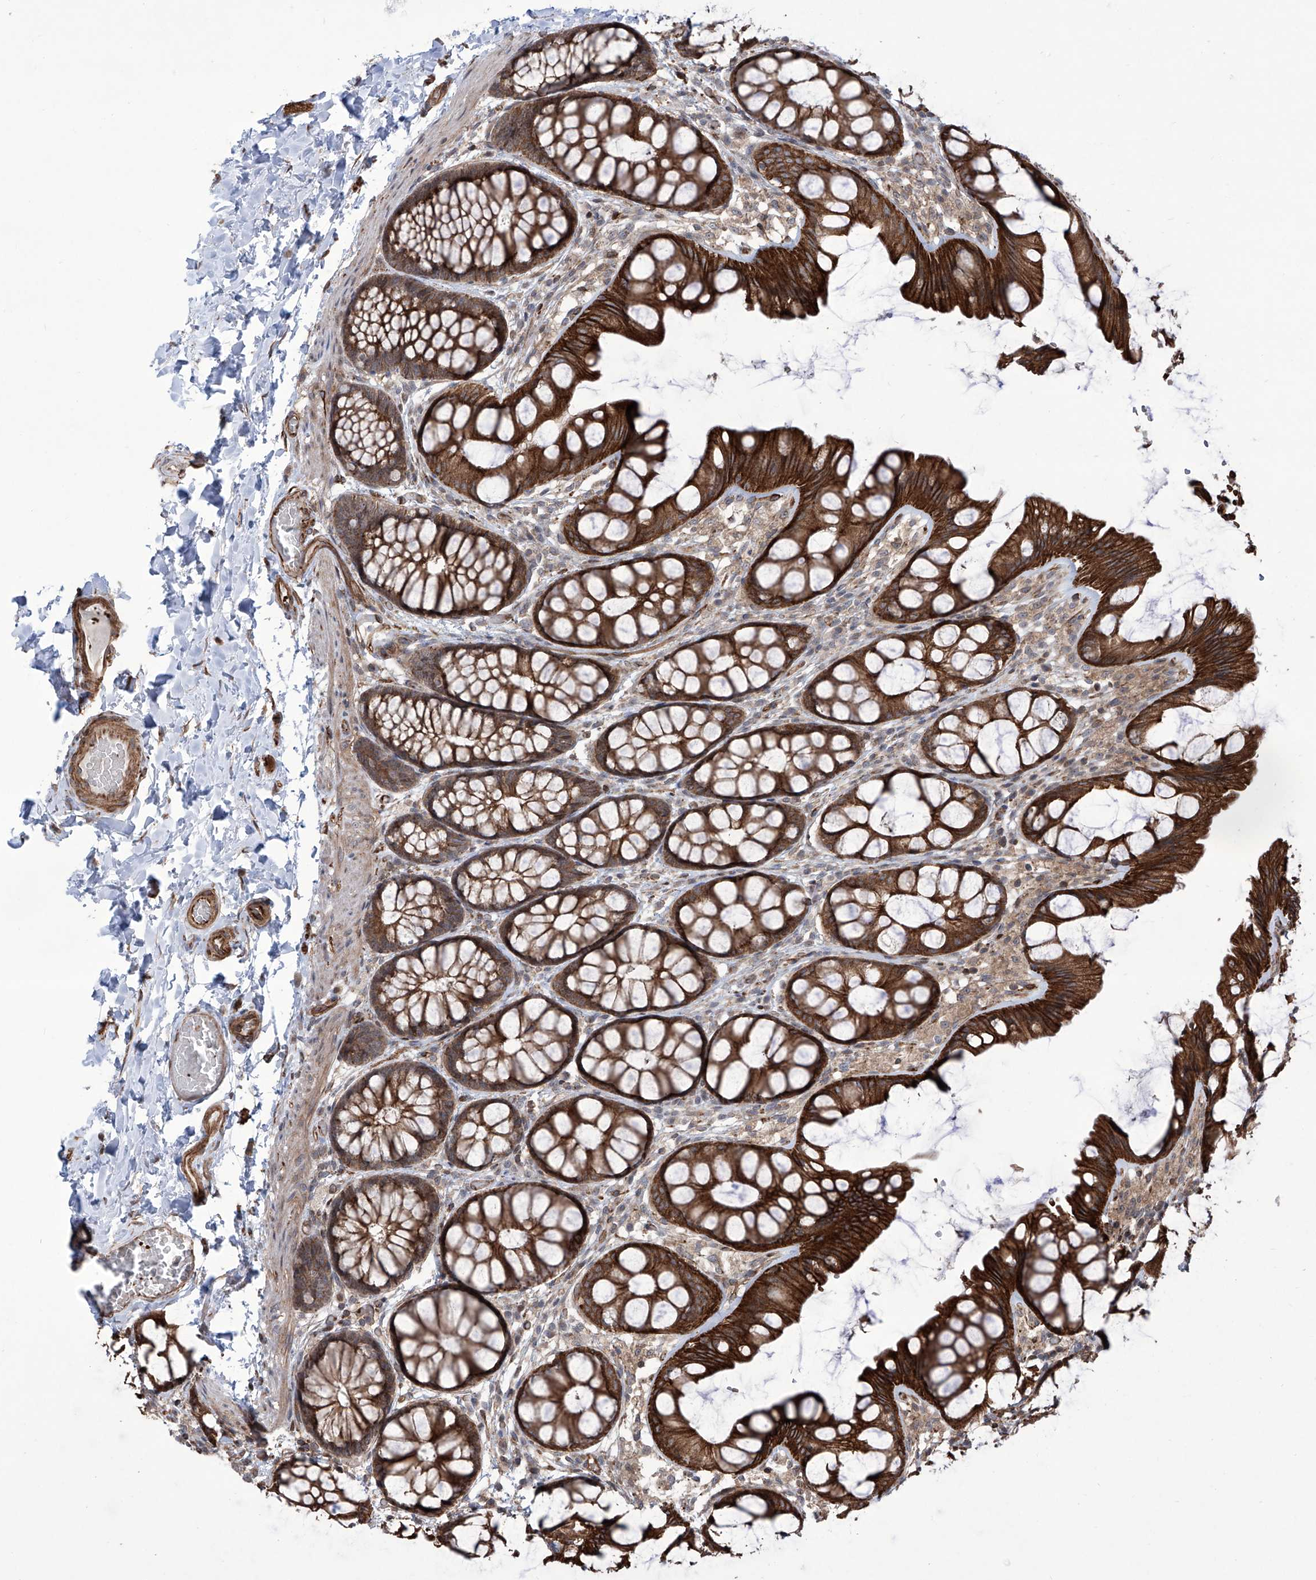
{"staining": {"intensity": "moderate", "quantity": ">75%", "location": "cytoplasmic/membranous"}, "tissue": "colon", "cell_type": "Endothelial cells", "image_type": "normal", "snomed": [{"axis": "morphology", "description": "Normal tissue, NOS"}, {"axis": "topography", "description": "Colon"}], "caption": "This micrograph reveals immunohistochemistry staining of normal colon, with medium moderate cytoplasmic/membranous positivity in approximately >75% of endothelial cells.", "gene": "APAF1", "patient": {"sex": "male", "age": 47}}